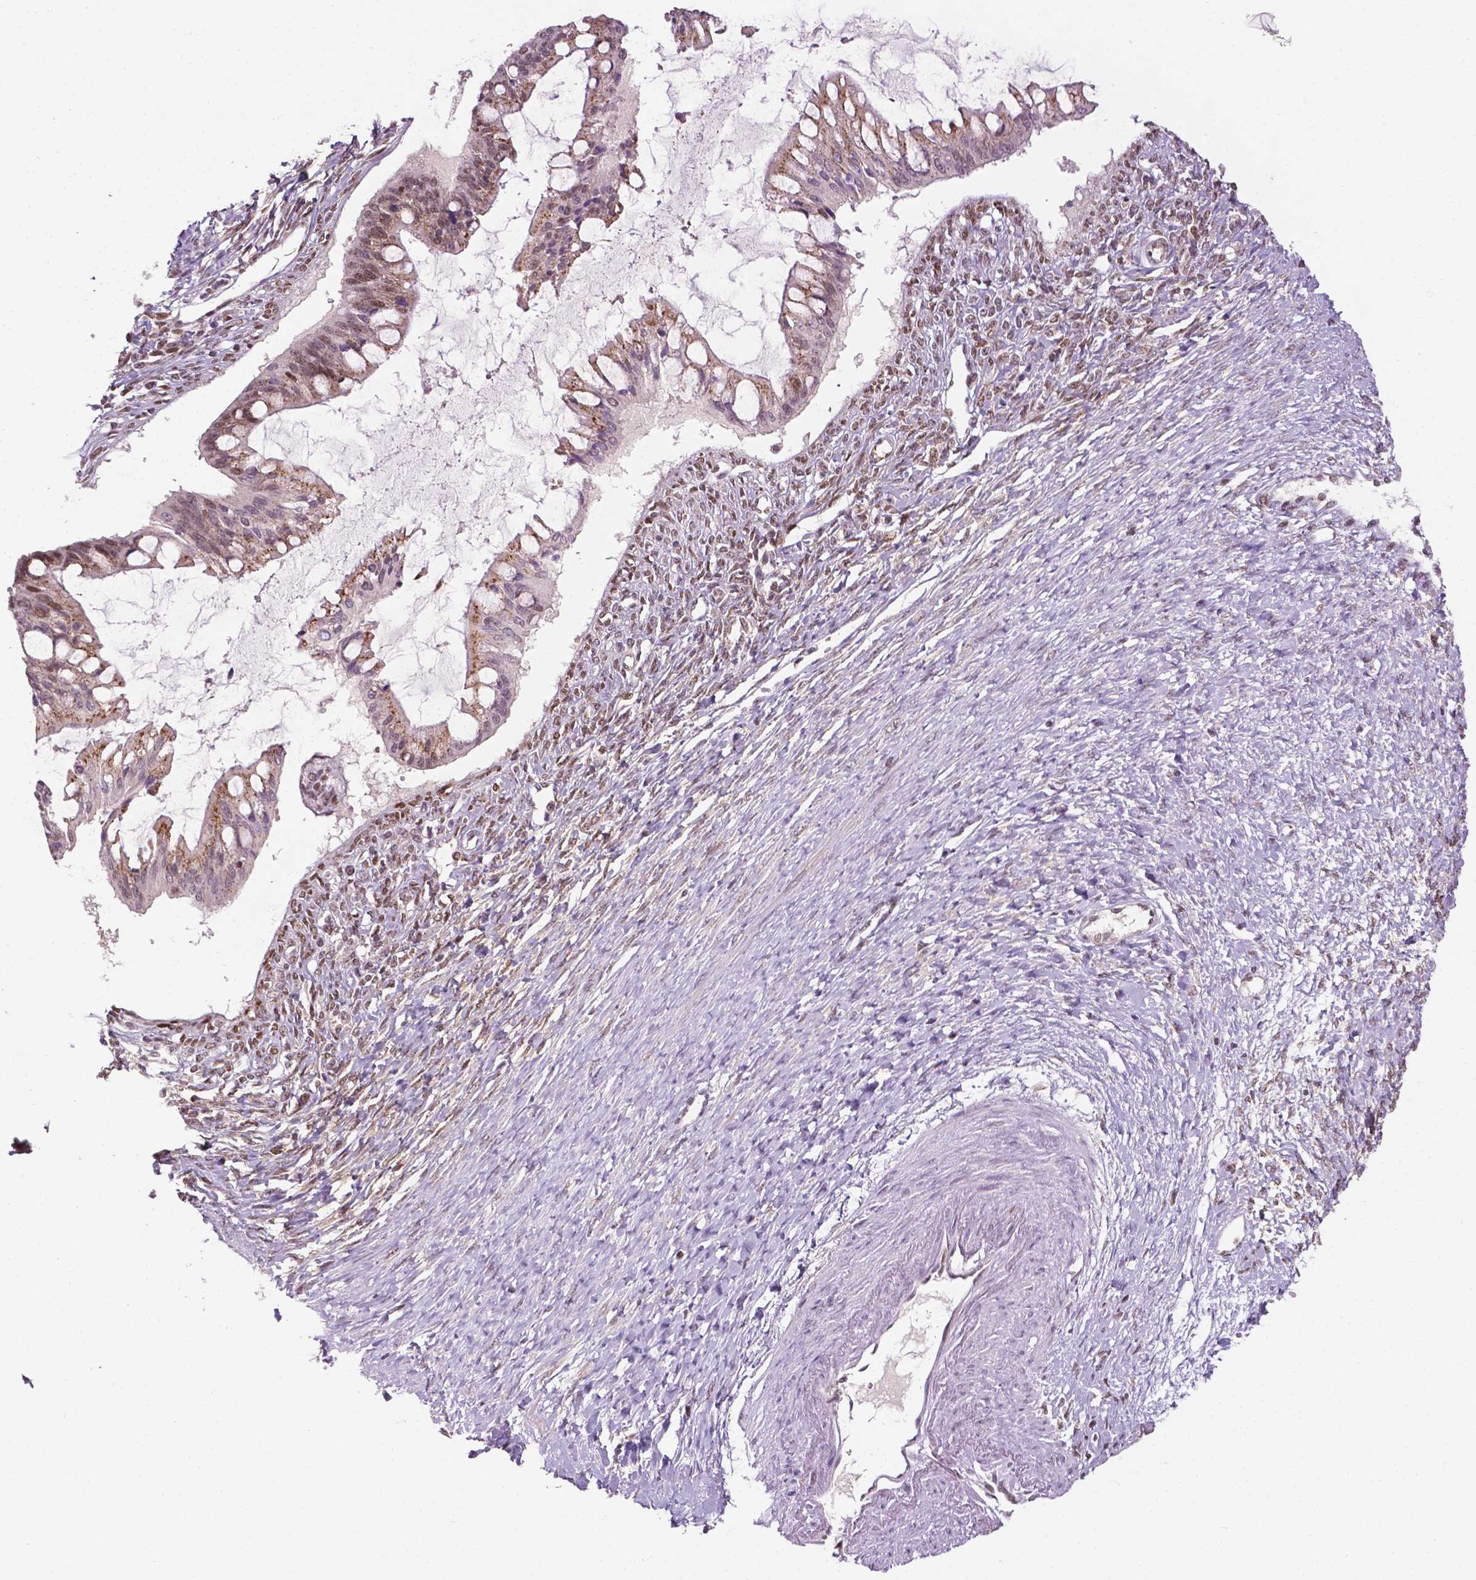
{"staining": {"intensity": "moderate", "quantity": "25%-75%", "location": "cytoplasmic/membranous,nuclear"}, "tissue": "ovarian cancer", "cell_type": "Tumor cells", "image_type": "cancer", "snomed": [{"axis": "morphology", "description": "Cystadenocarcinoma, mucinous, NOS"}, {"axis": "topography", "description": "Ovary"}], "caption": "DAB immunohistochemical staining of human ovarian mucinous cystadenocarcinoma reveals moderate cytoplasmic/membranous and nuclear protein positivity in about 25%-75% of tumor cells.", "gene": "ZNF41", "patient": {"sex": "female", "age": 73}}